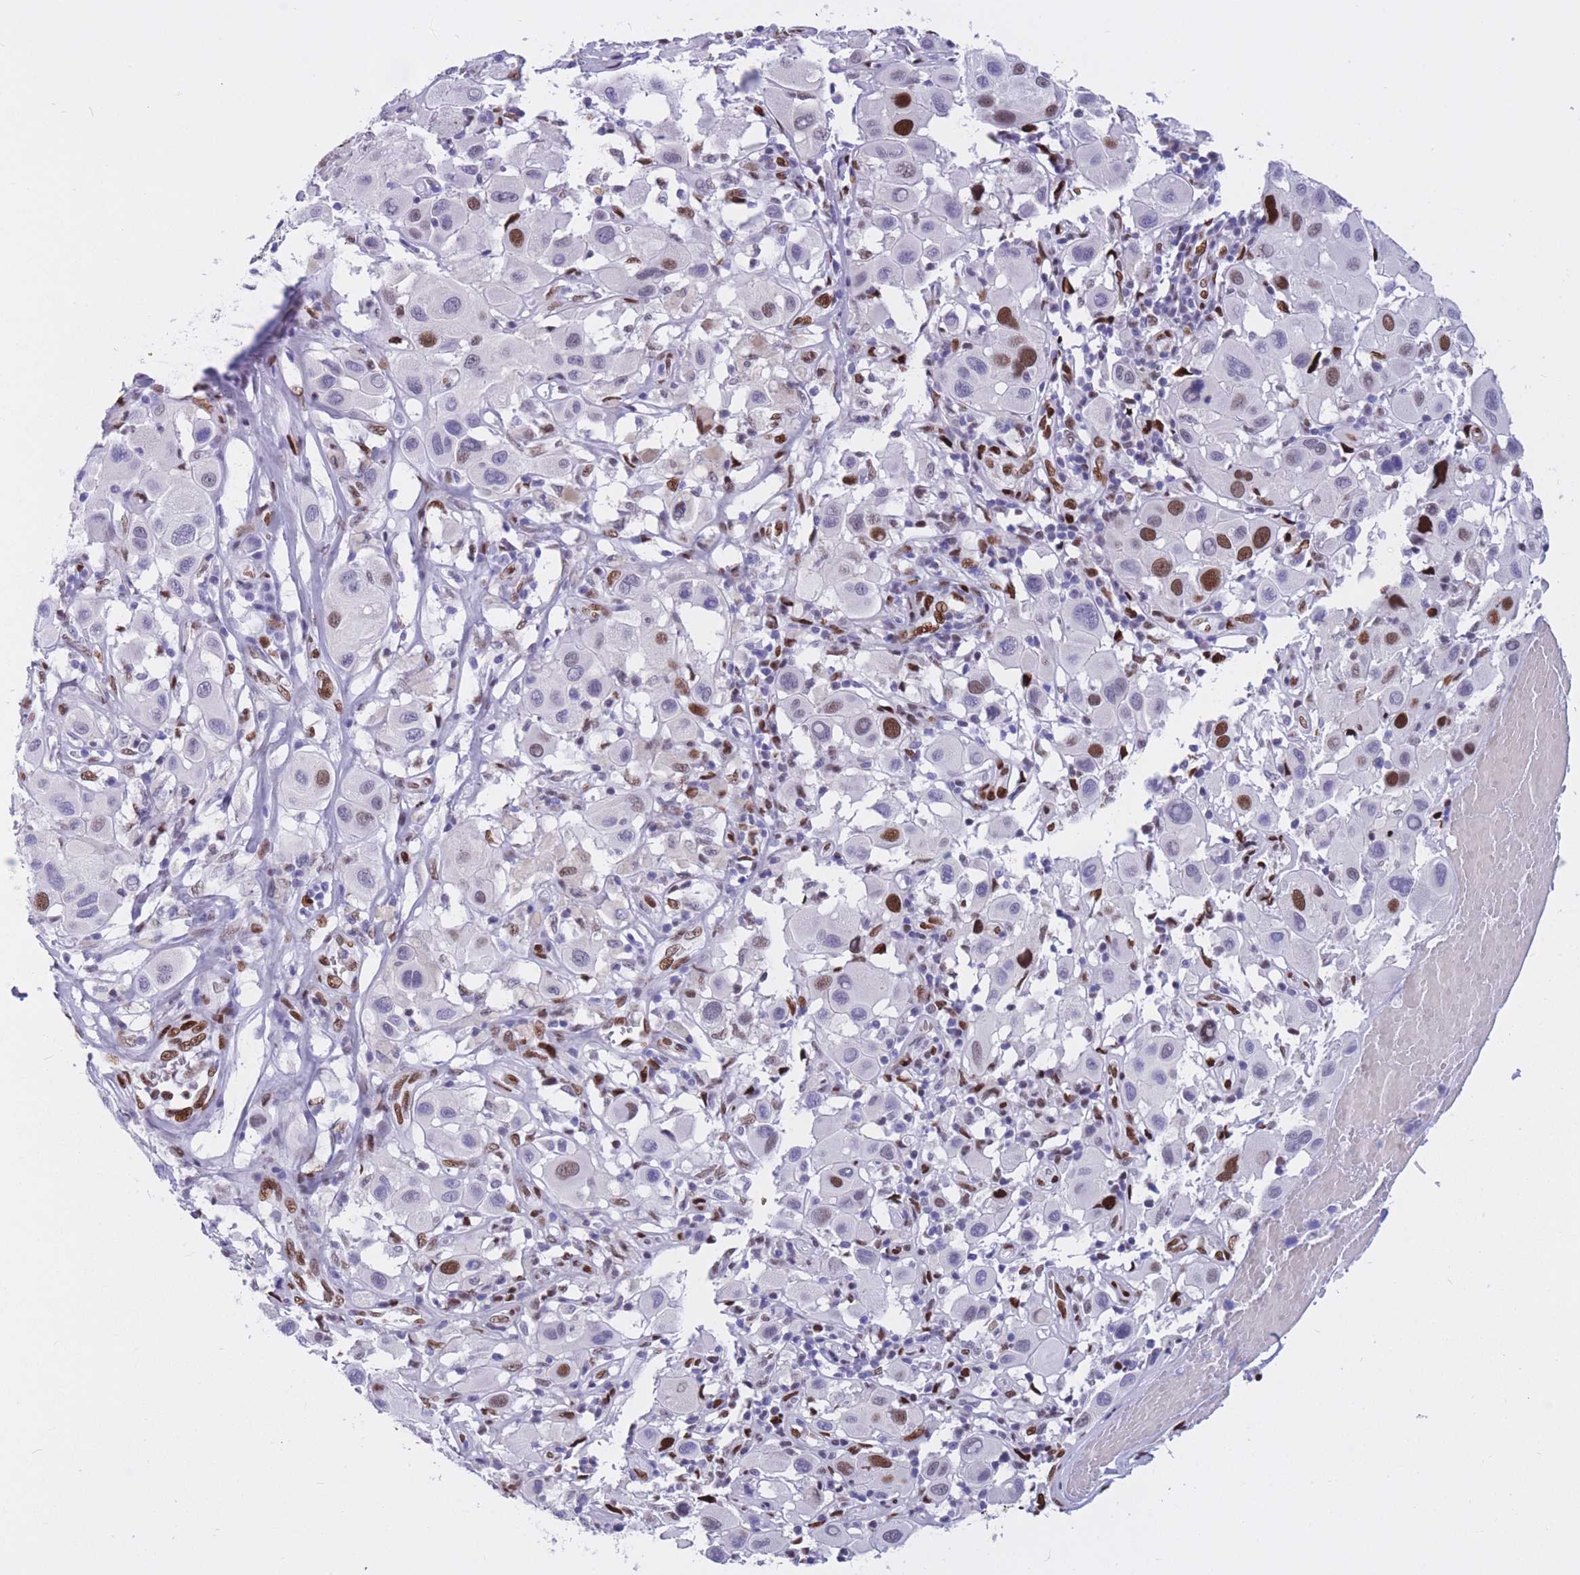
{"staining": {"intensity": "strong", "quantity": "<25%", "location": "nuclear"}, "tissue": "melanoma", "cell_type": "Tumor cells", "image_type": "cancer", "snomed": [{"axis": "morphology", "description": "Malignant melanoma, Metastatic site"}, {"axis": "topography", "description": "Skin"}], "caption": "Immunohistochemical staining of melanoma demonstrates strong nuclear protein expression in approximately <25% of tumor cells.", "gene": "NASP", "patient": {"sex": "male", "age": 41}}